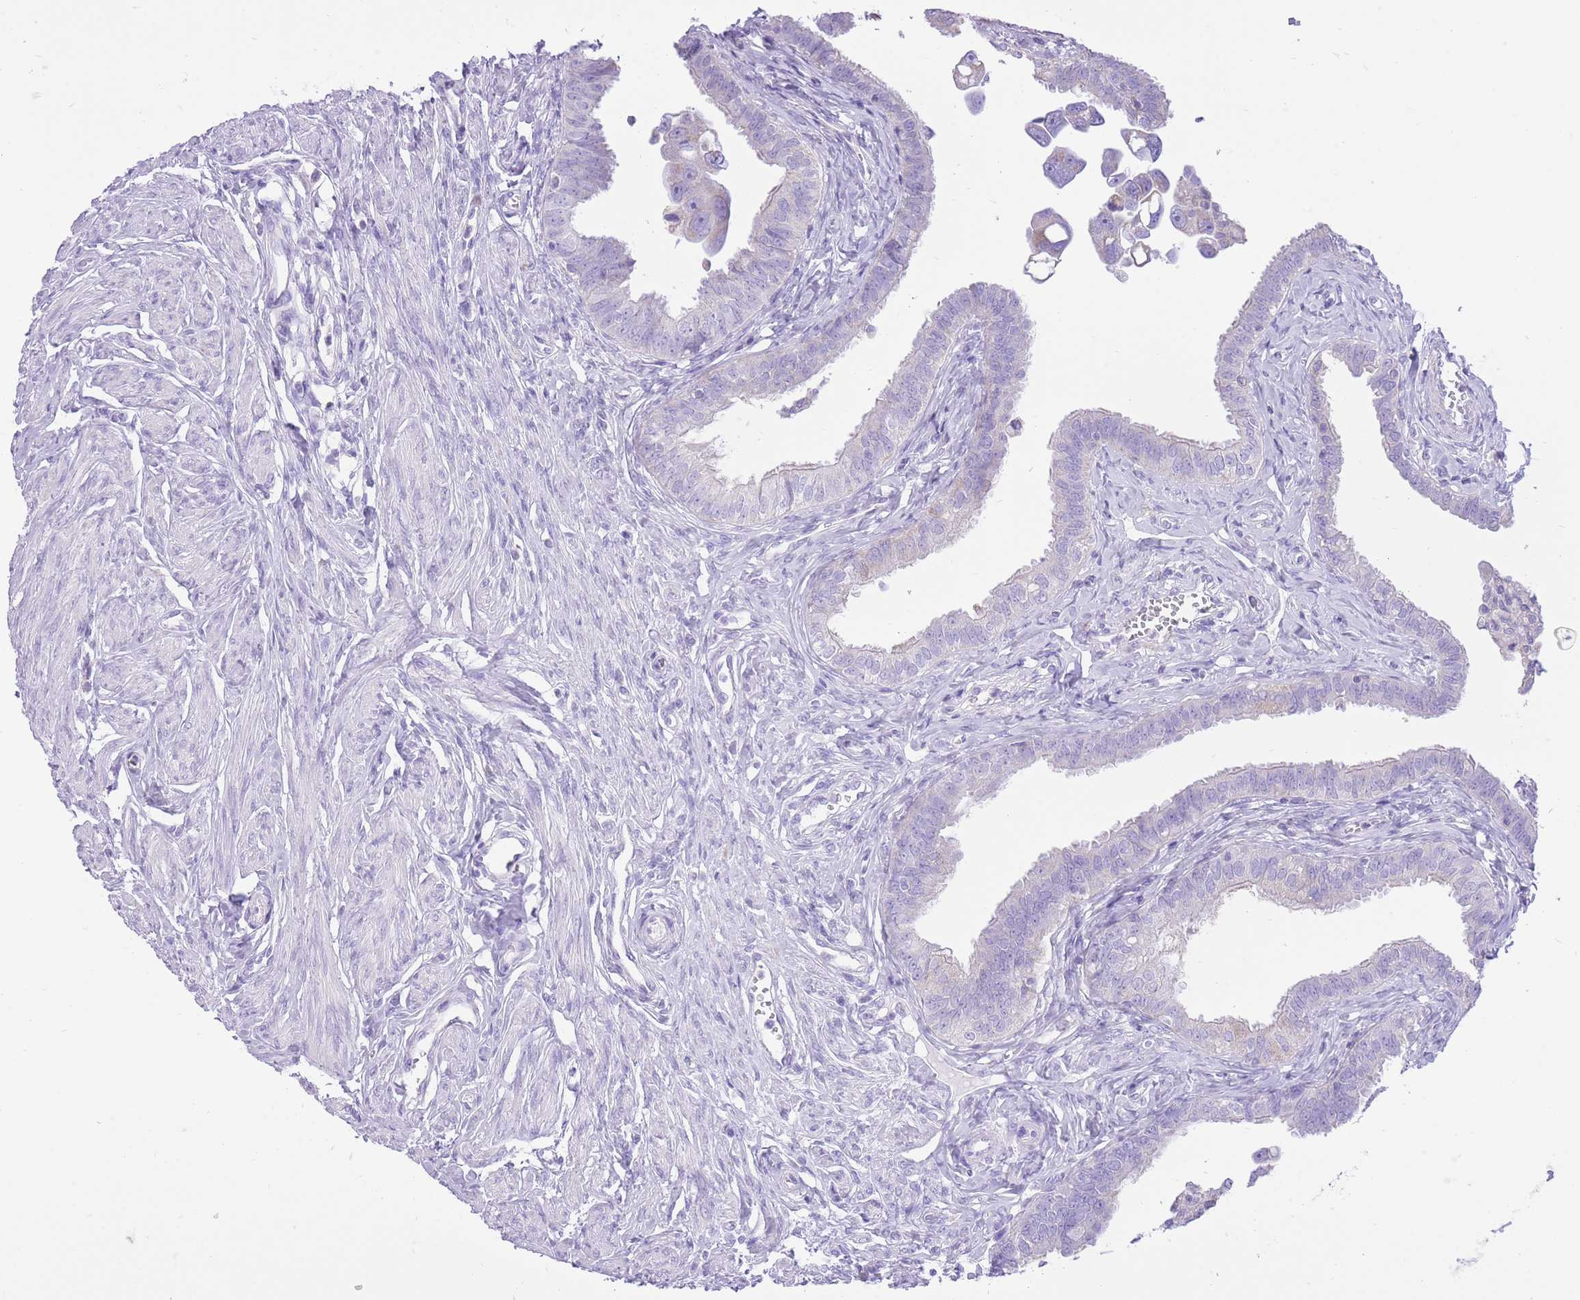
{"staining": {"intensity": "negative", "quantity": "none", "location": "none"}, "tissue": "fallopian tube", "cell_type": "Glandular cells", "image_type": "normal", "snomed": [{"axis": "morphology", "description": "Normal tissue, NOS"}, {"axis": "morphology", "description": "Carcinoma, NOS"}, {"axis": "topography", "description": "Fallopian tube"}, {"axis": "topography", "description": "Ovary"}], "caption": "The micrograph reveals no significant positivity in glandular cells of fallopian tube. (Stains: DAB IHC with hematoxylin counter stain, Microscopy: brightfield microscopy at high magnification).", "gene": "SLC4A4", "patient": {"sex": "female", "age": 59}}